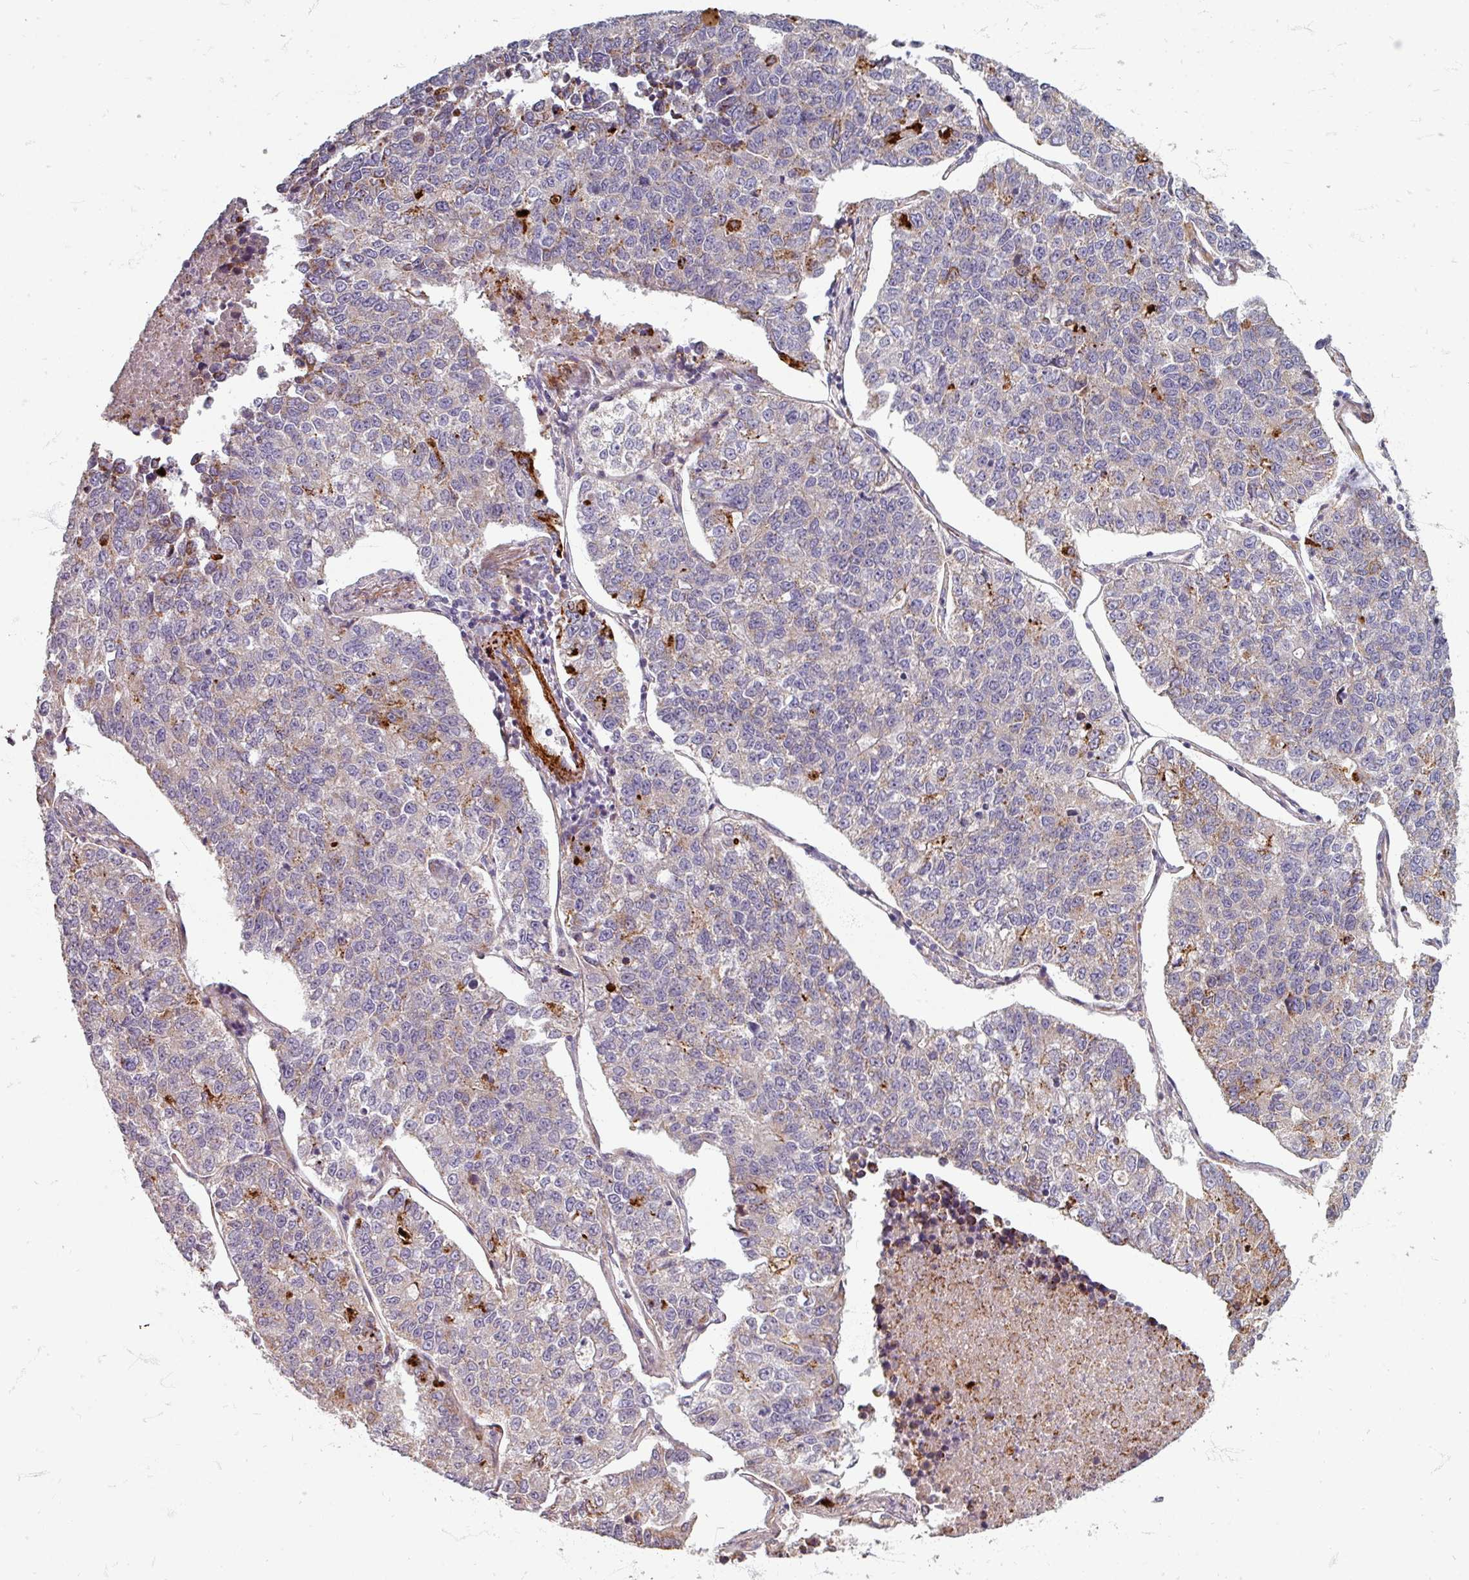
{"staining": {"intensity": "negative", "quantity": "none", "location": "none"}, "tissue": "lung cancer", "cell_type": "Tumor cells", "image_type": "cancer", "snomed": [{"axis": "morphology", "description": "Adenocarcinoma, NOS"}, {"axis": "topography", "description": "Lung"}], "caption": "The immunohistochemistry (IHC) micrograph has no significant staining in tumor cells of lung adenocarcinoma tissue.", "gene": "GABARAPL1", "patient": {"sex": "male", "age": 49}}